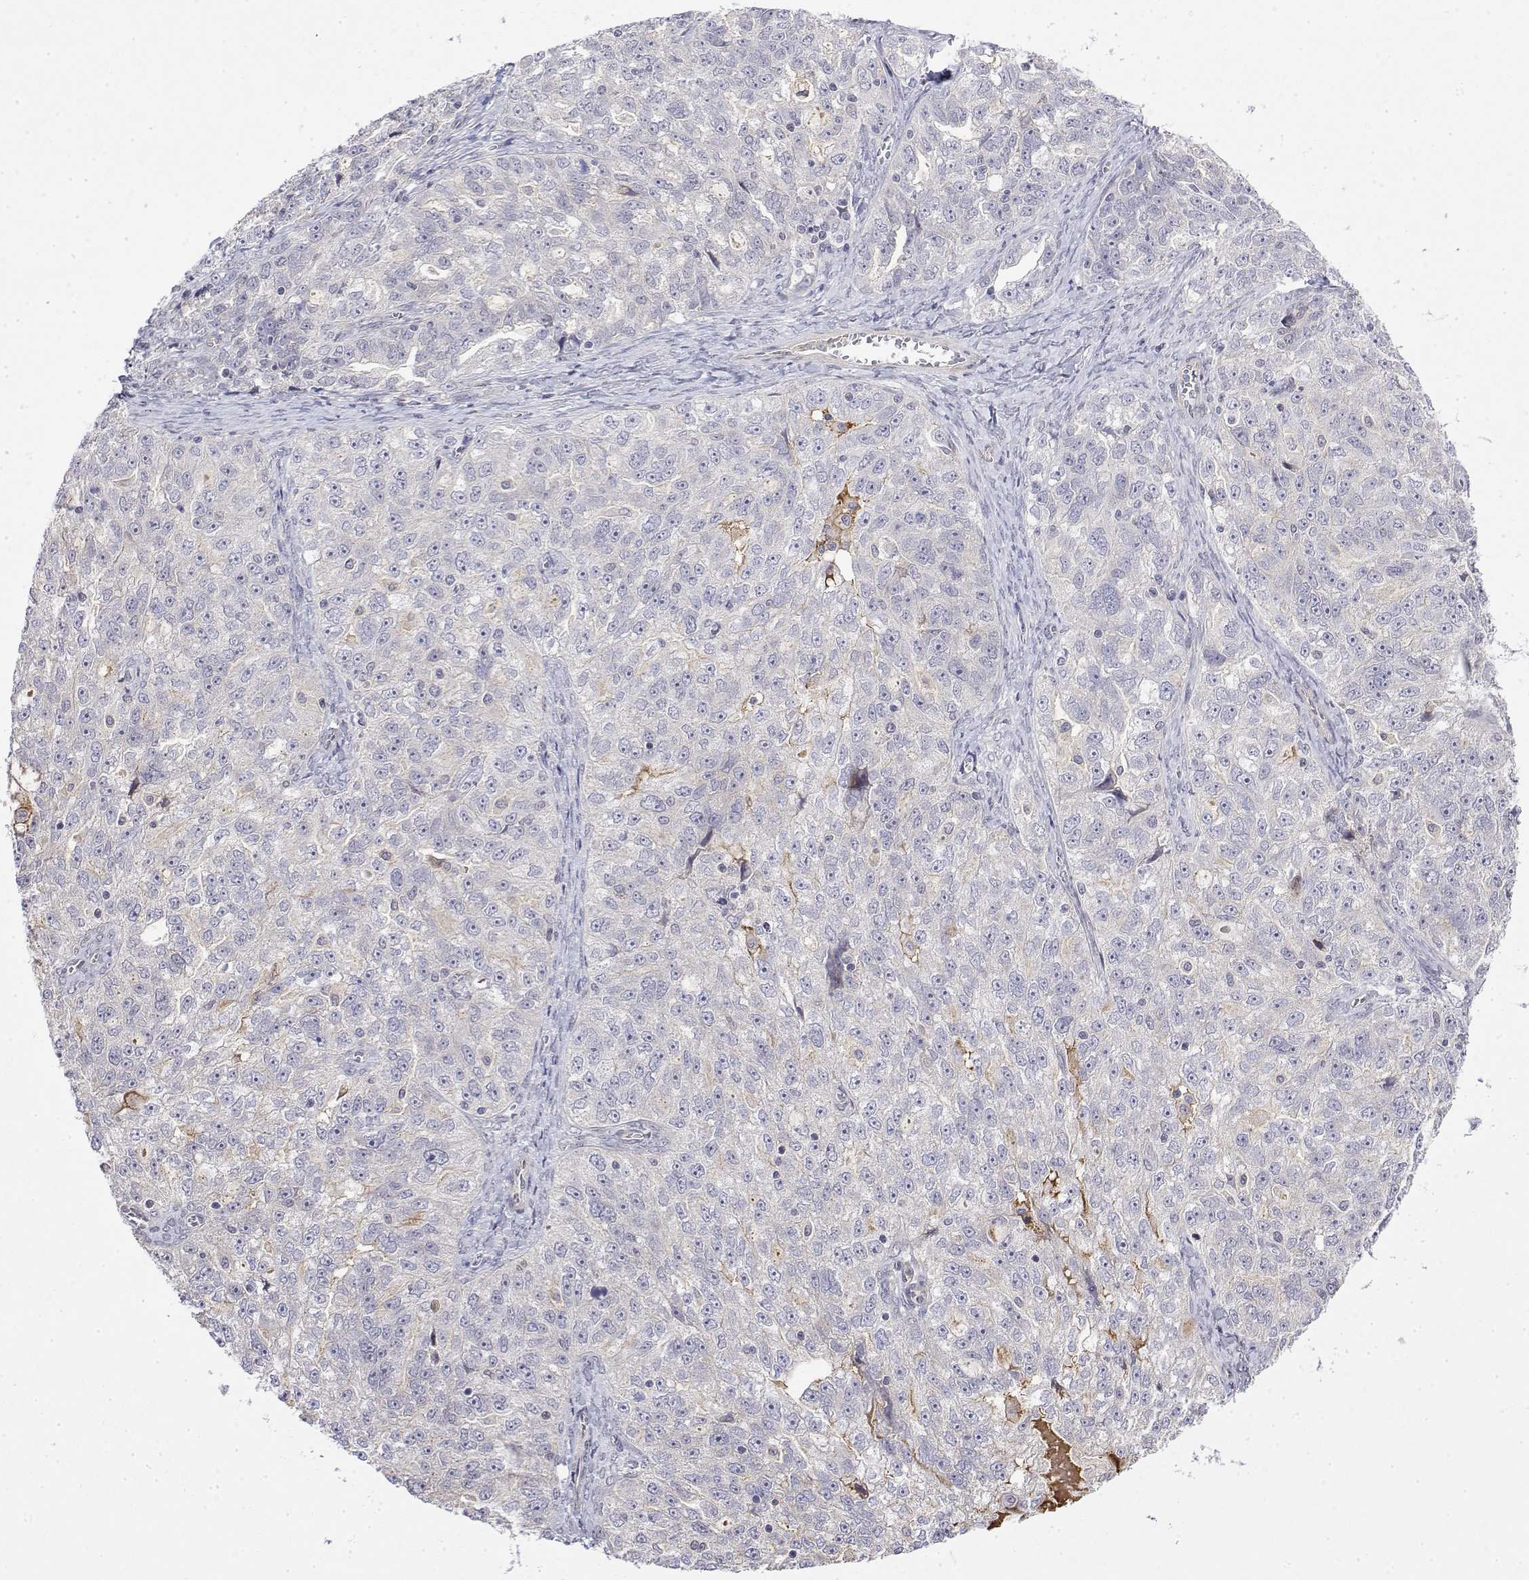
{"staining": {"intensity": "negative", "quantity": "none", "location": "none"}, "tissue": "ovarian cancer", "cell_type": "Tumor cells", "image_type": "cancer", "snomed": [{"axis": "morphology", "description": "Cystadenocarcinoma, serous, NOS"}, {"axis": "topography", "description": "Ovary"}], "caption": "Immunohistochemical staining of serous cystadenocarcinoma (ovarian) demonstrates no significant staining in tumor cells. (DAB IHC, high magnification).", "gene": "IGFBP4", "patient": {"sex": "female", "age": 51}}